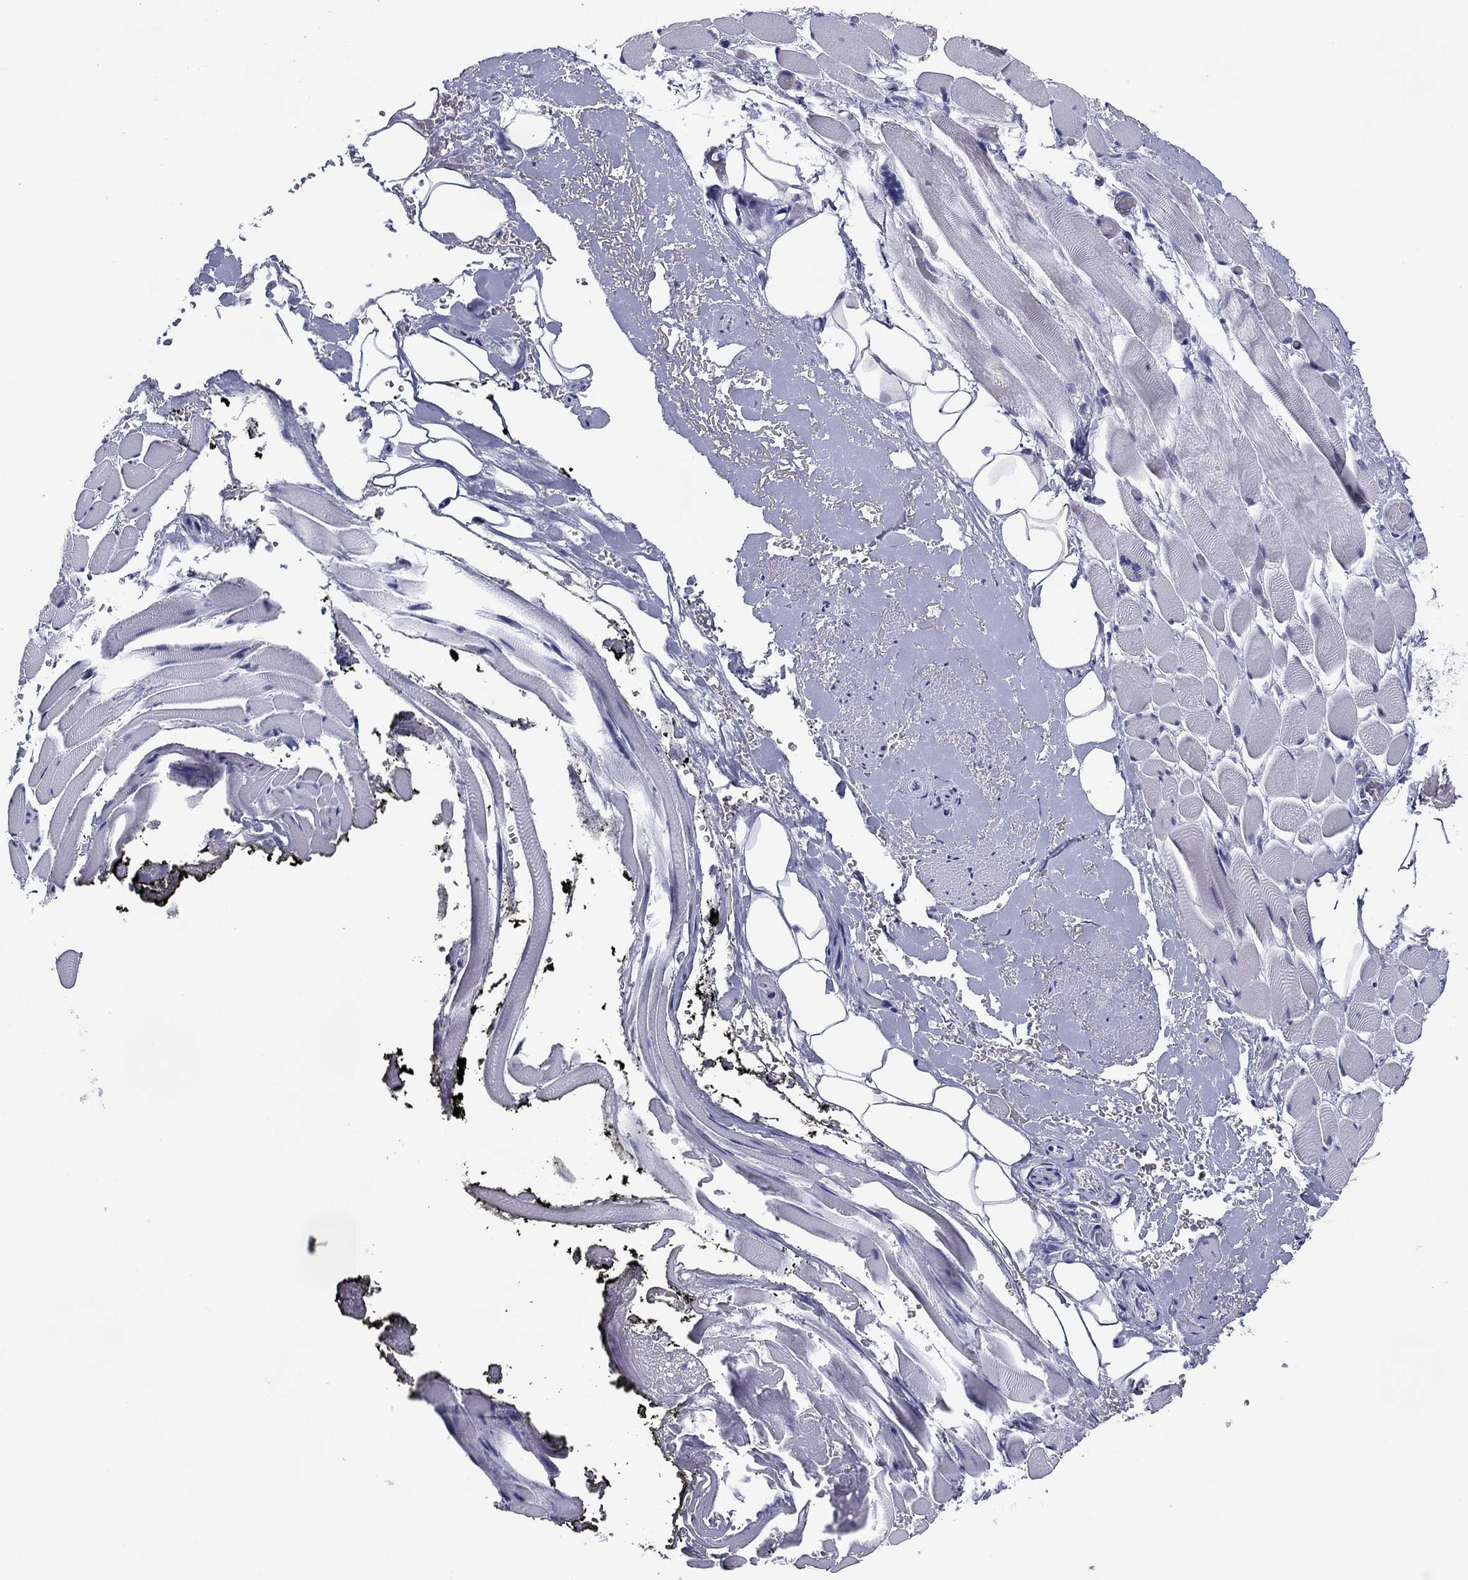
{"staining": {"intensity": "negative", "quantity": "none", "location": "none"}, "tissue": "adipose tissue", "cell_type": "Adipocytes", "image_type": "normal", "snomed": [{"axis": "morphology", "description": "Normal tissue, NOS"}, {"axis": "topography", "description": "Anal"}, {"axis": "topography", "description": "Peripheral nerve tissue"}], "caption": "Human adipose tissue stained for a protein using IHC shows no expression in adipocytes.", "gene": "TCFL5", "patient": {"sex": "male", "age": 53}}